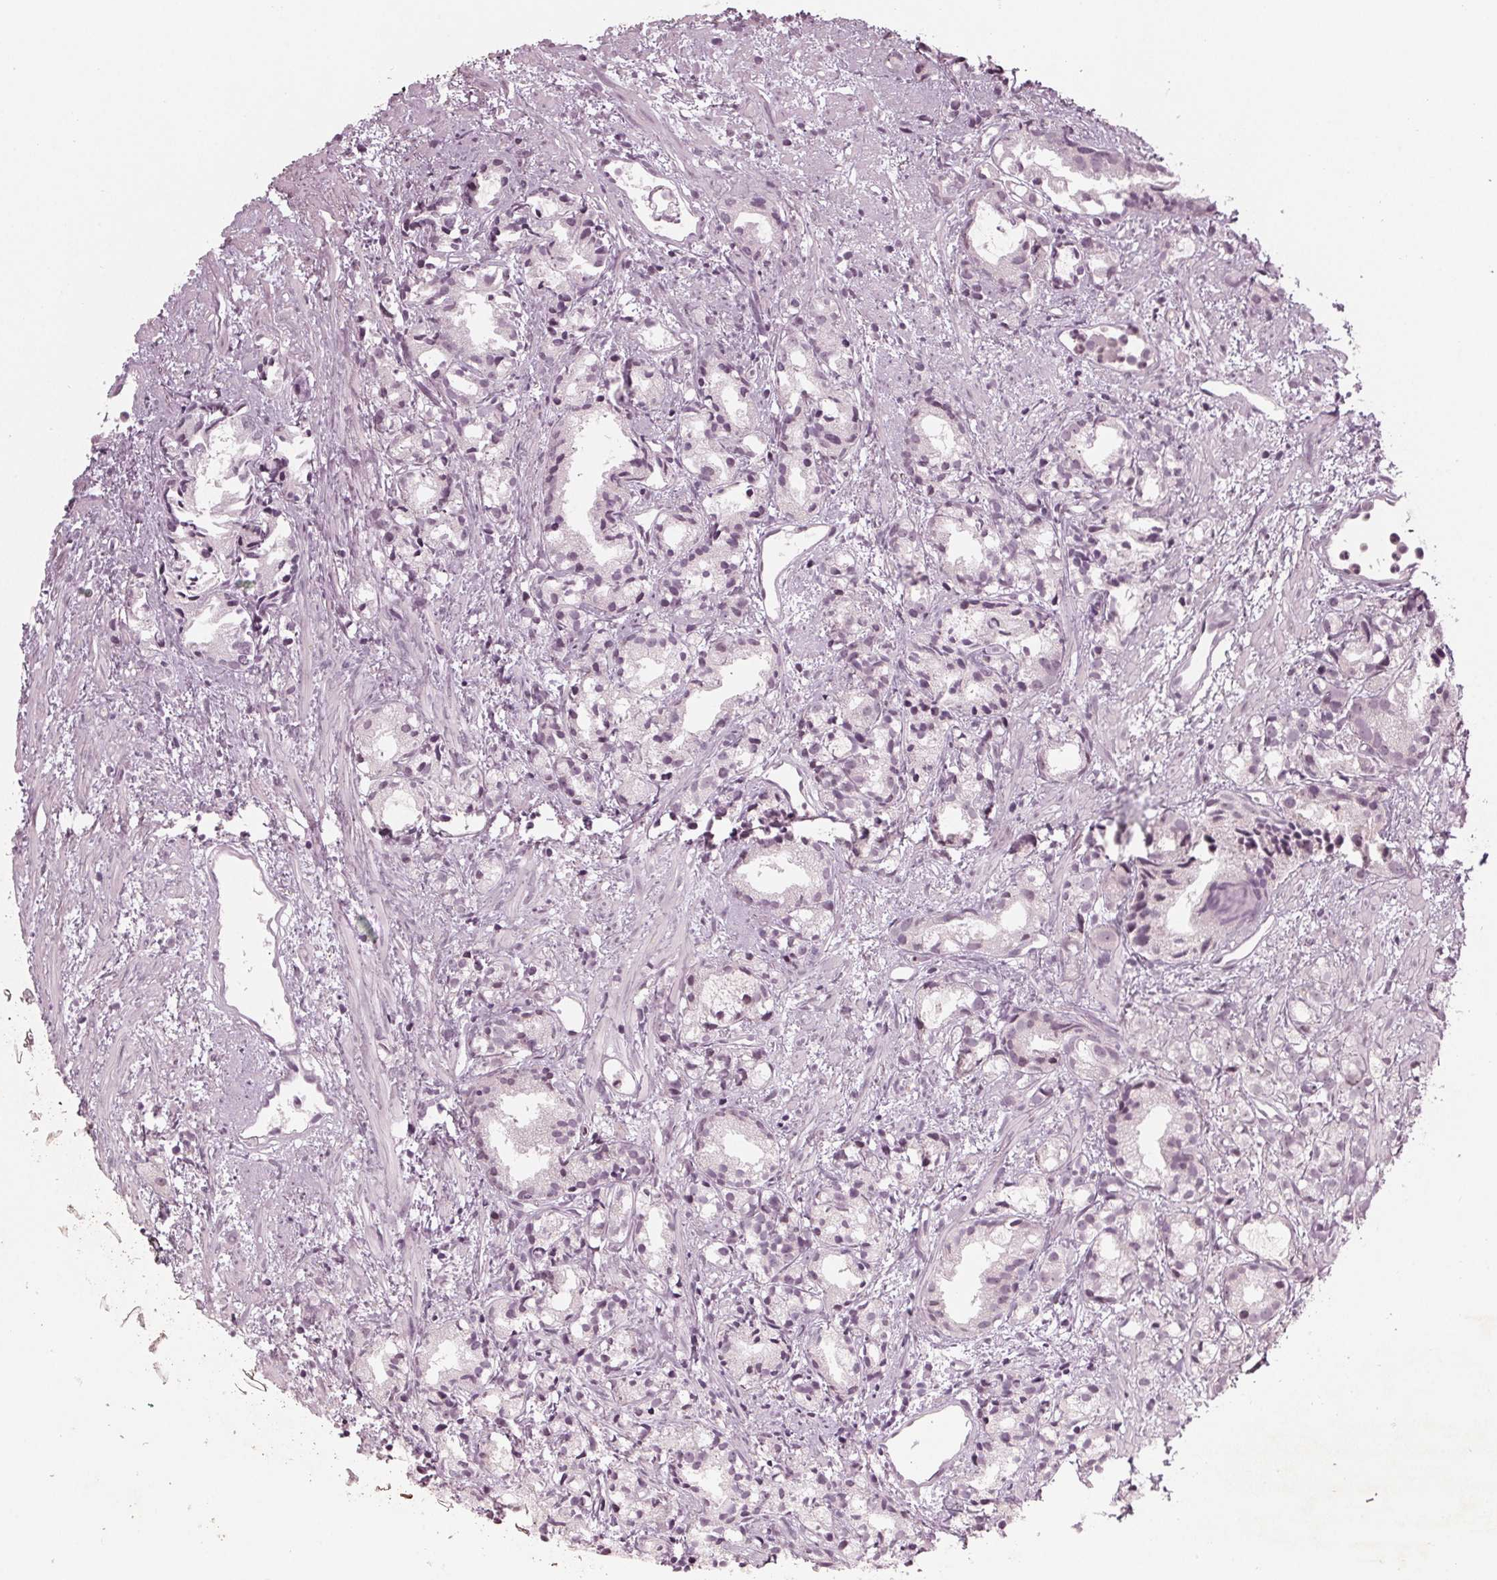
{"staining": {"intensity": "negative", "quantity": "none", "location": "none"}, "tissue": "prostate cancer", "cell_type": "Tumor cells", "image_type": "cancer", "snomed": [{"axis": "morphology", "description": "Adenocarcinoma, High grade"}, {"axis": "topography", "description": "Prostate"}], "caption": "A photomicrograph of prostate cancer stained for a protein displays no brown staining in tumor cells.", "gene": "ADPRHL1", "patient": {"sex": "male", "age": 79}}